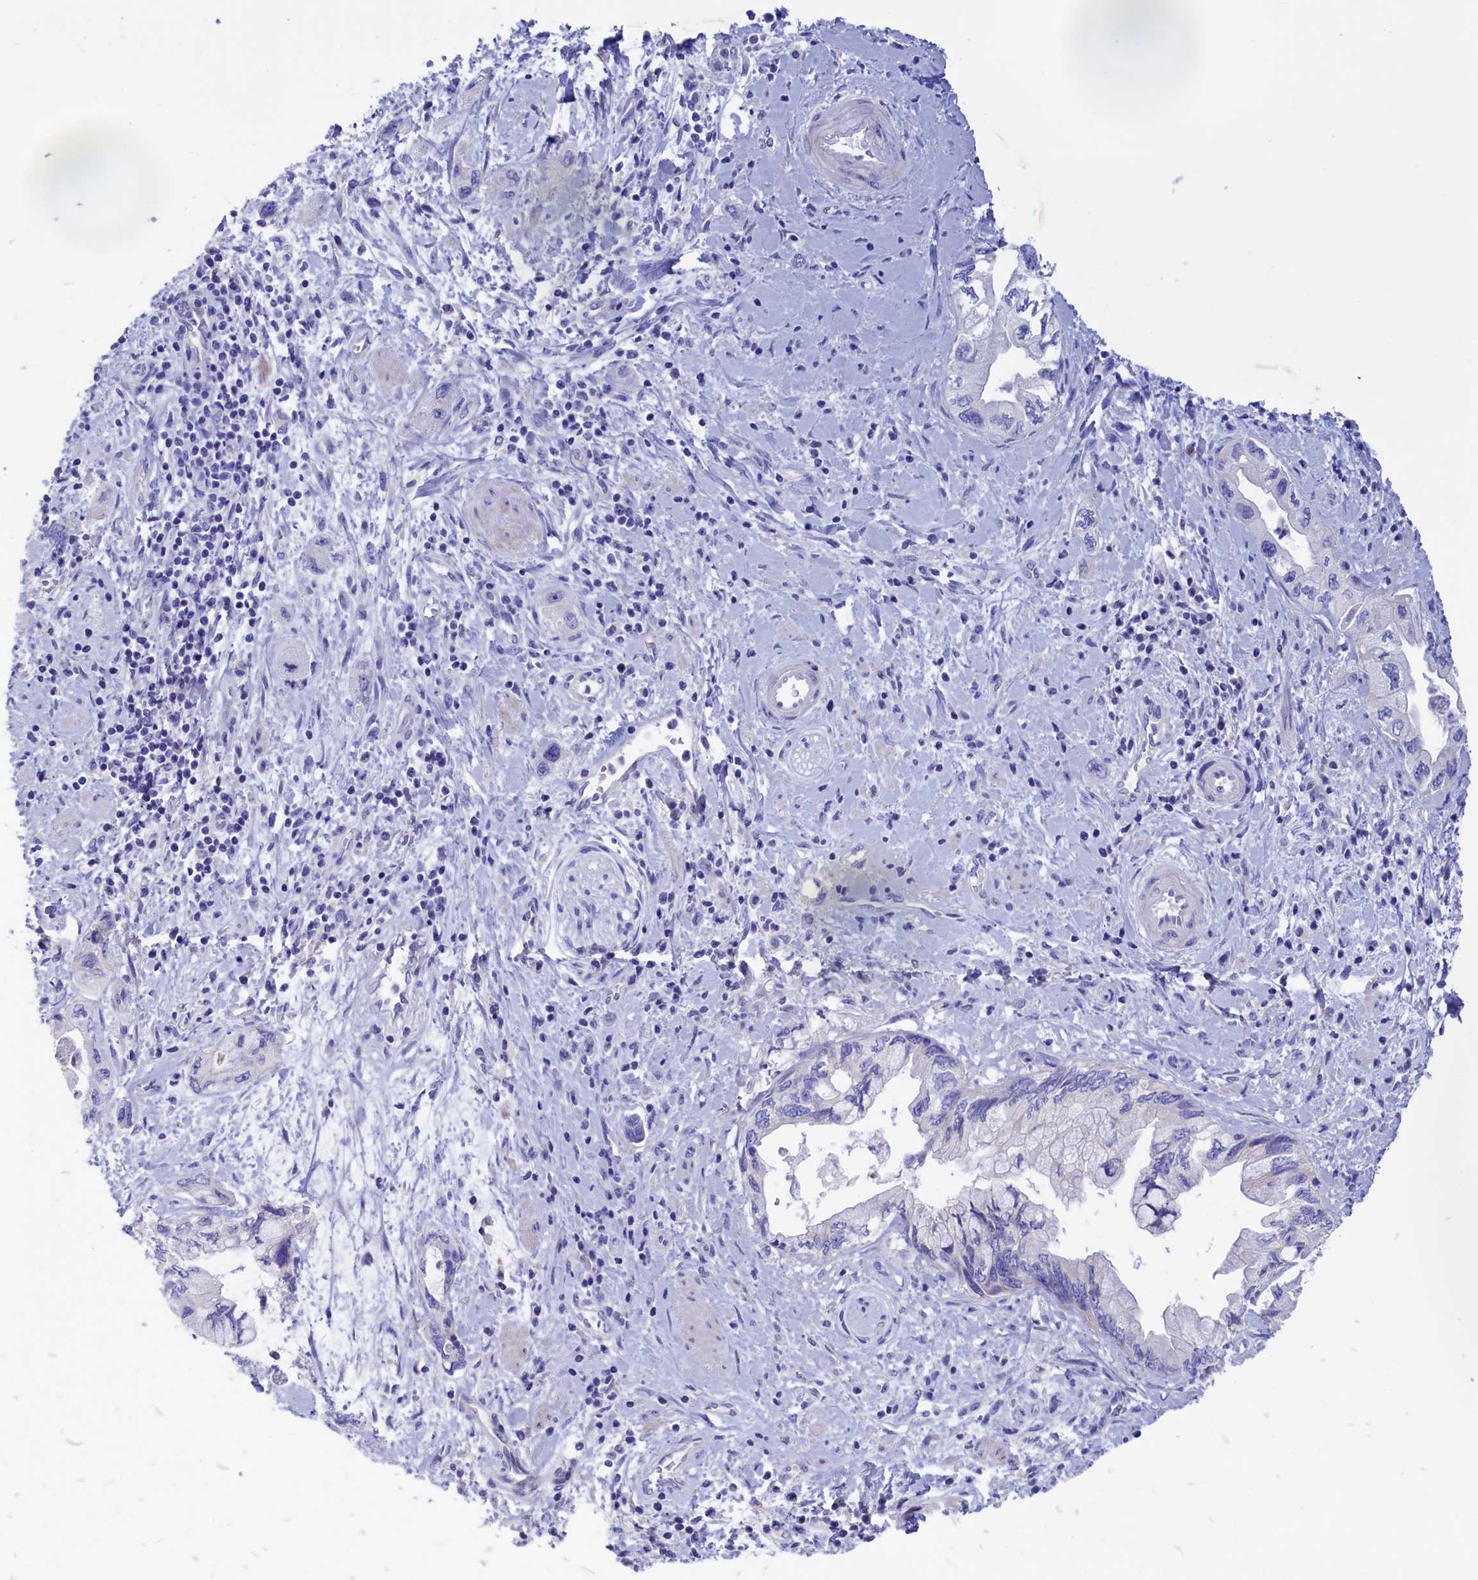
{"staining": {"intensity": "negative", "quantity": "none", "location": "none"}, "tissue": "pancreatic cancer", "cell_type": "Tumor cells", "image_type": "cancer", "snomed": [{"axis": "morphology", "description": "Adenocarcinoma, NOS"}, {"axis": "topography", "description": "Pancreas"}], "caption": "The micrograph shows no significant expression in tumor cells of pancreatic cancer.", "gene": "VPS35L", "patient": {"sex": "female", "age": 73}}